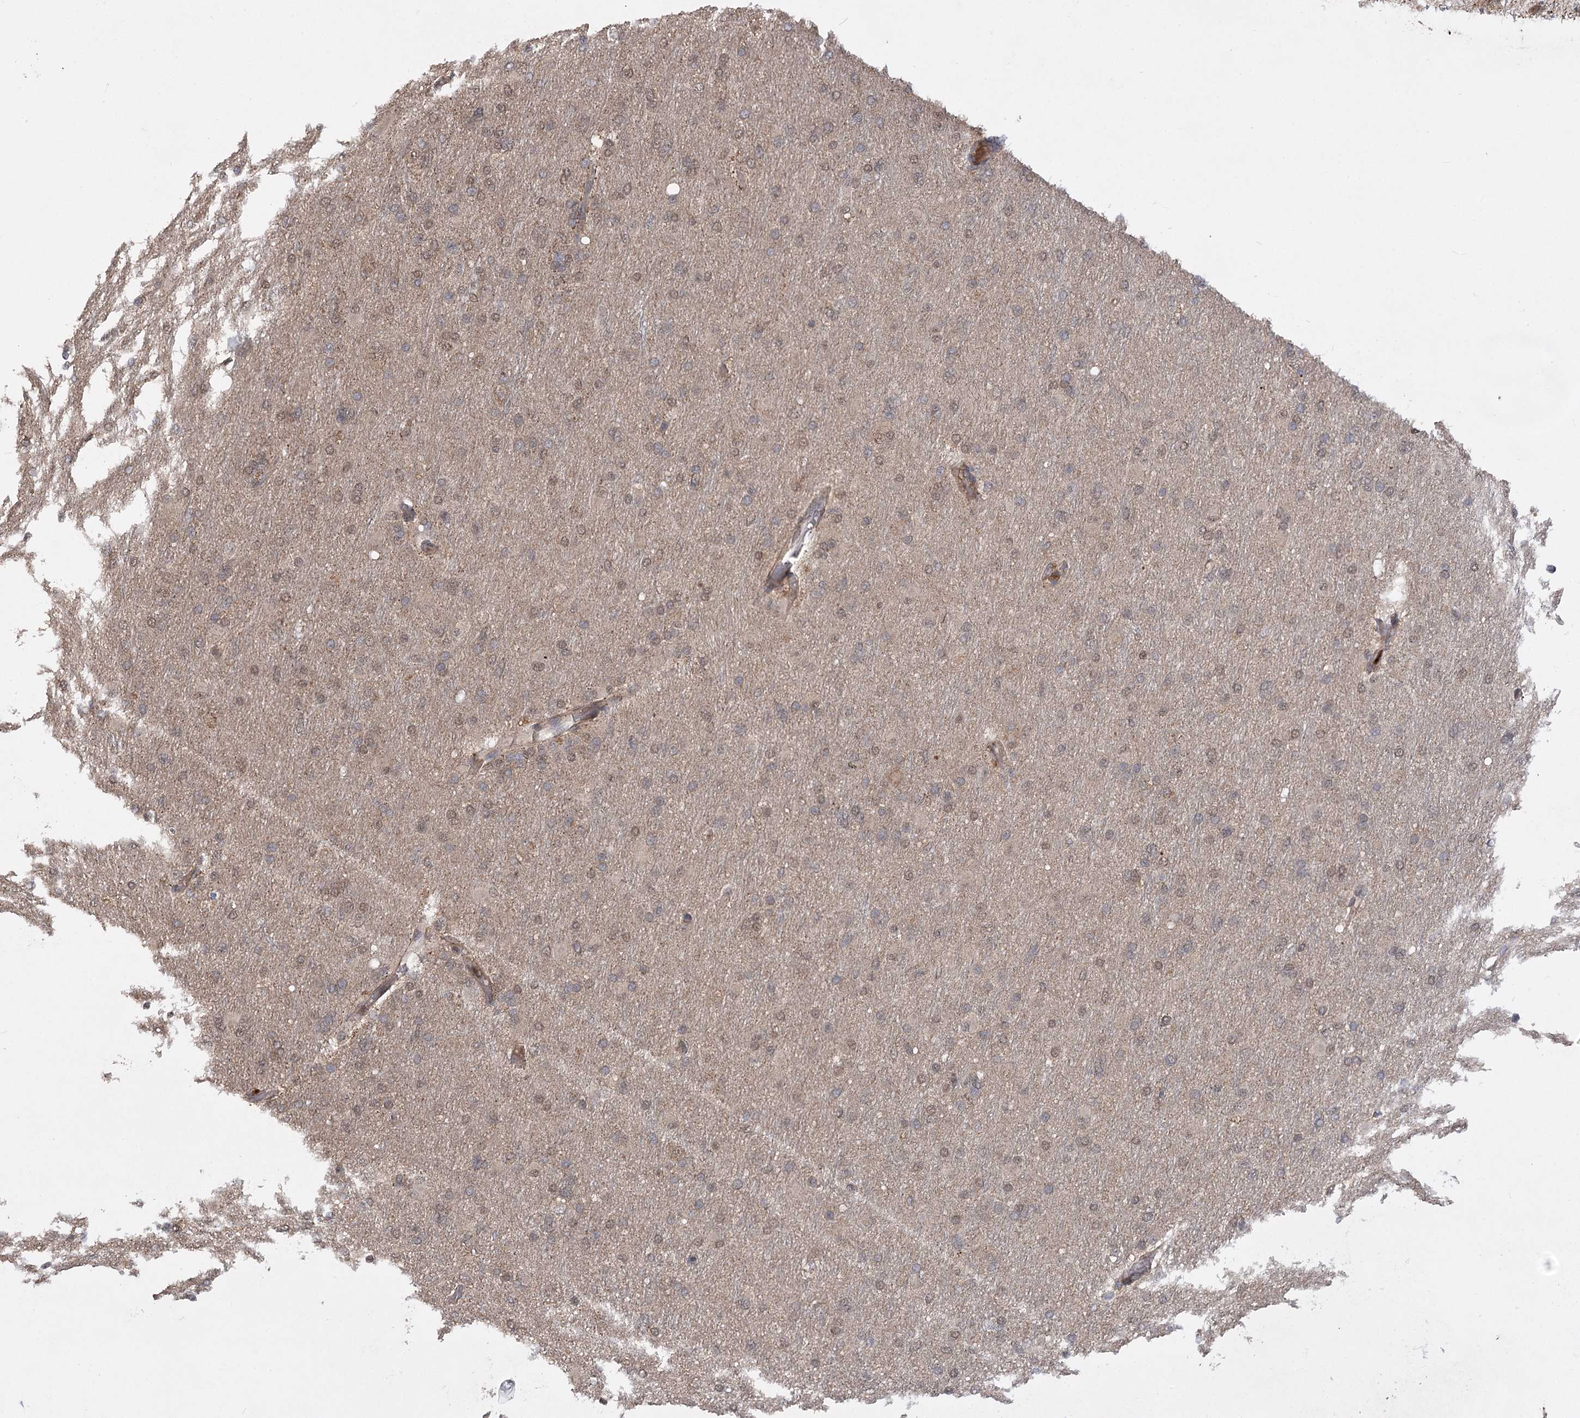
{"staining": {"intensity": "weak", "quantity": ">75%", "location": "cytoplasmic/membranous,nuclear"}, "tissue": "glioma", "cell_type": "Tumor cells", "image_type": "cancer", "snomed": [{"axis": "morphology", "description": "Glioma, malignant, High grade"}, {"axis": "topography", "description": "Cerebral cortex"}], "caption": "Immunohistochemistry of glioma shows low levels of weak cytoplasmic/membranous and nuclear staining in about >75% of tumor cells. (IHC, brightfield microscopy, high magnification).", "gene": "TENM2", "patient": {"sex": "female", "age": 36}}